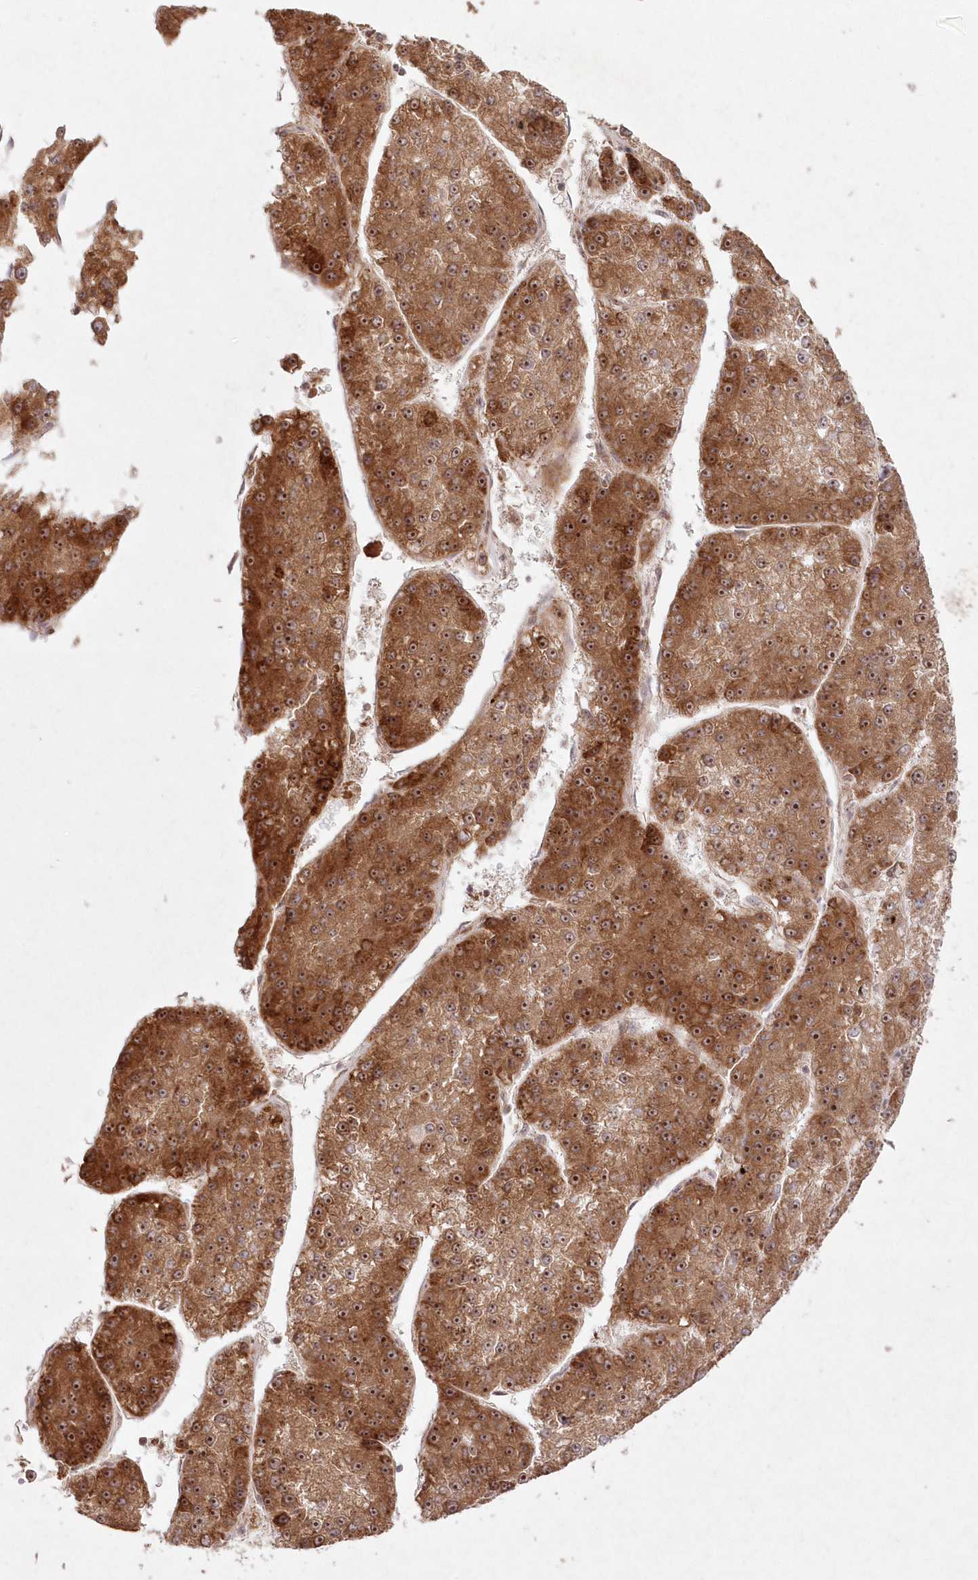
{"staining": {"intensity": "moderate", "quantity": ">75%", "location": "cytoplasmic/membranous,nuclear"}, "tissue": "liver cancer", "cell_type": "Tumor cells", "image_type": "cancer", "snomed": [{"axis": "morphology", "description": "Carcinoma, Hepatocellular, NOS"}, {"axis": "topography", "description": "Liver"}], "caption": "Immunohistochemistry (IHC) of liver hepatocellular carcinoma exhibits medium levels of moderate cytoplasmic/membranous and nuclear expression in approximately >75% of tumor cells. The protein is stained brown, and the nuclei are stained in blue (DAB IHC with brightfield microscopy, high magnification).", "gene": "SERINC1", "patient": {"sex": "female", "age": 73}}